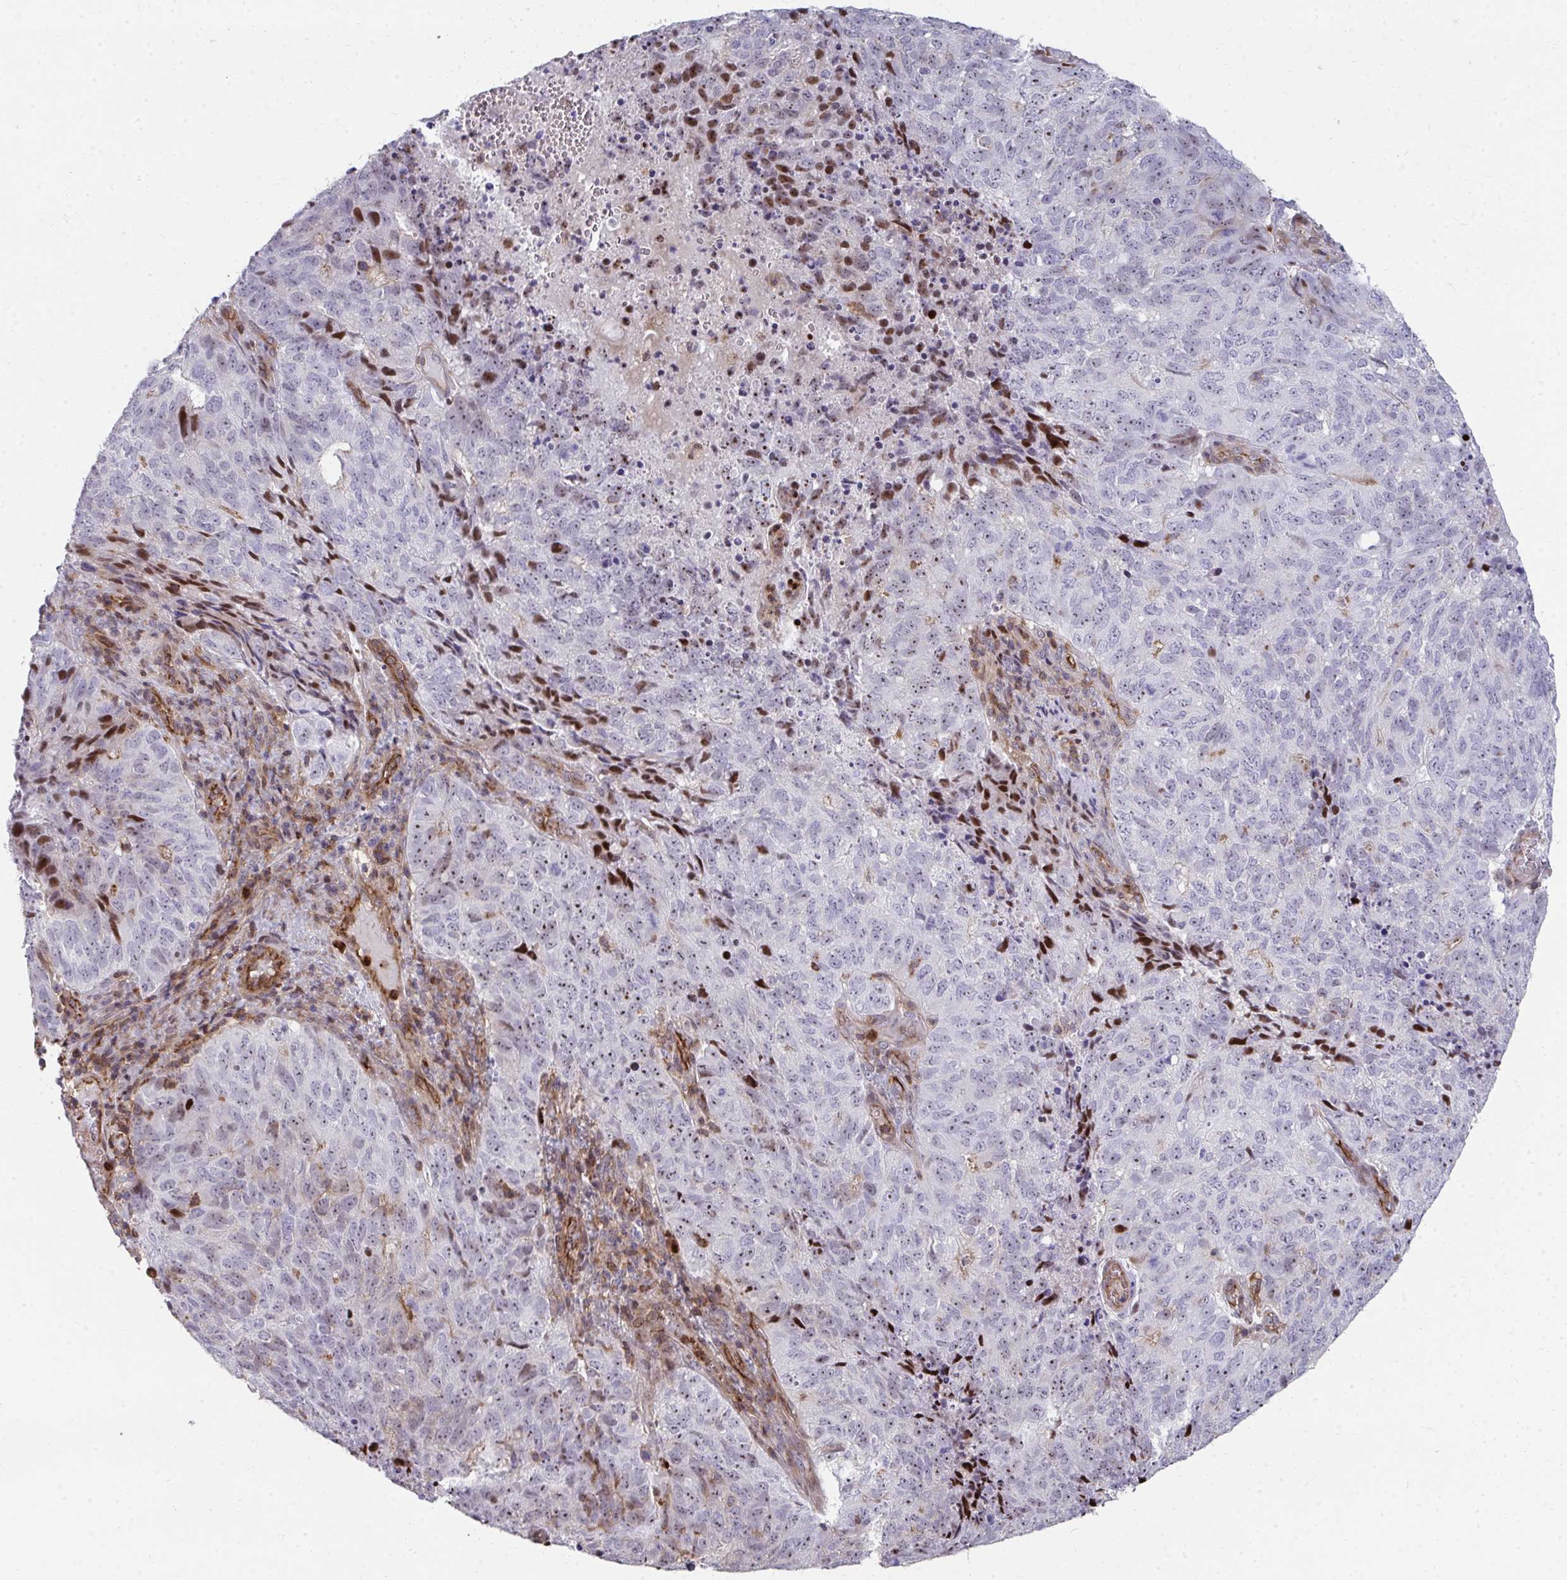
{"staining": {"intensity": "moderate", "quantity": "<25%", "location": "cytoplasmic/membranous,nuclear"}, "tissue": "cervical cancer", "cell_type": "Tumor cells", "image_type": "cancer", "snomed": [{"axis": "morphology", "description": "Adenocarcinoma, NOS"}, {"axis": "topography", "description": "Cervix"}], "caption": "IHC image of neoplastic tissue: cervical adenocarcinoma stained using immunohistochemistry demonstrates low levels of moderate protein expression localized specifically in the cytoplasmic/membranous and nuclear of tumor cells, appearing as a cytoplasmic/membranous and nuclear brown color.", "gene": "FOXN3", "patient": {"sex": "female", "age": 38}}